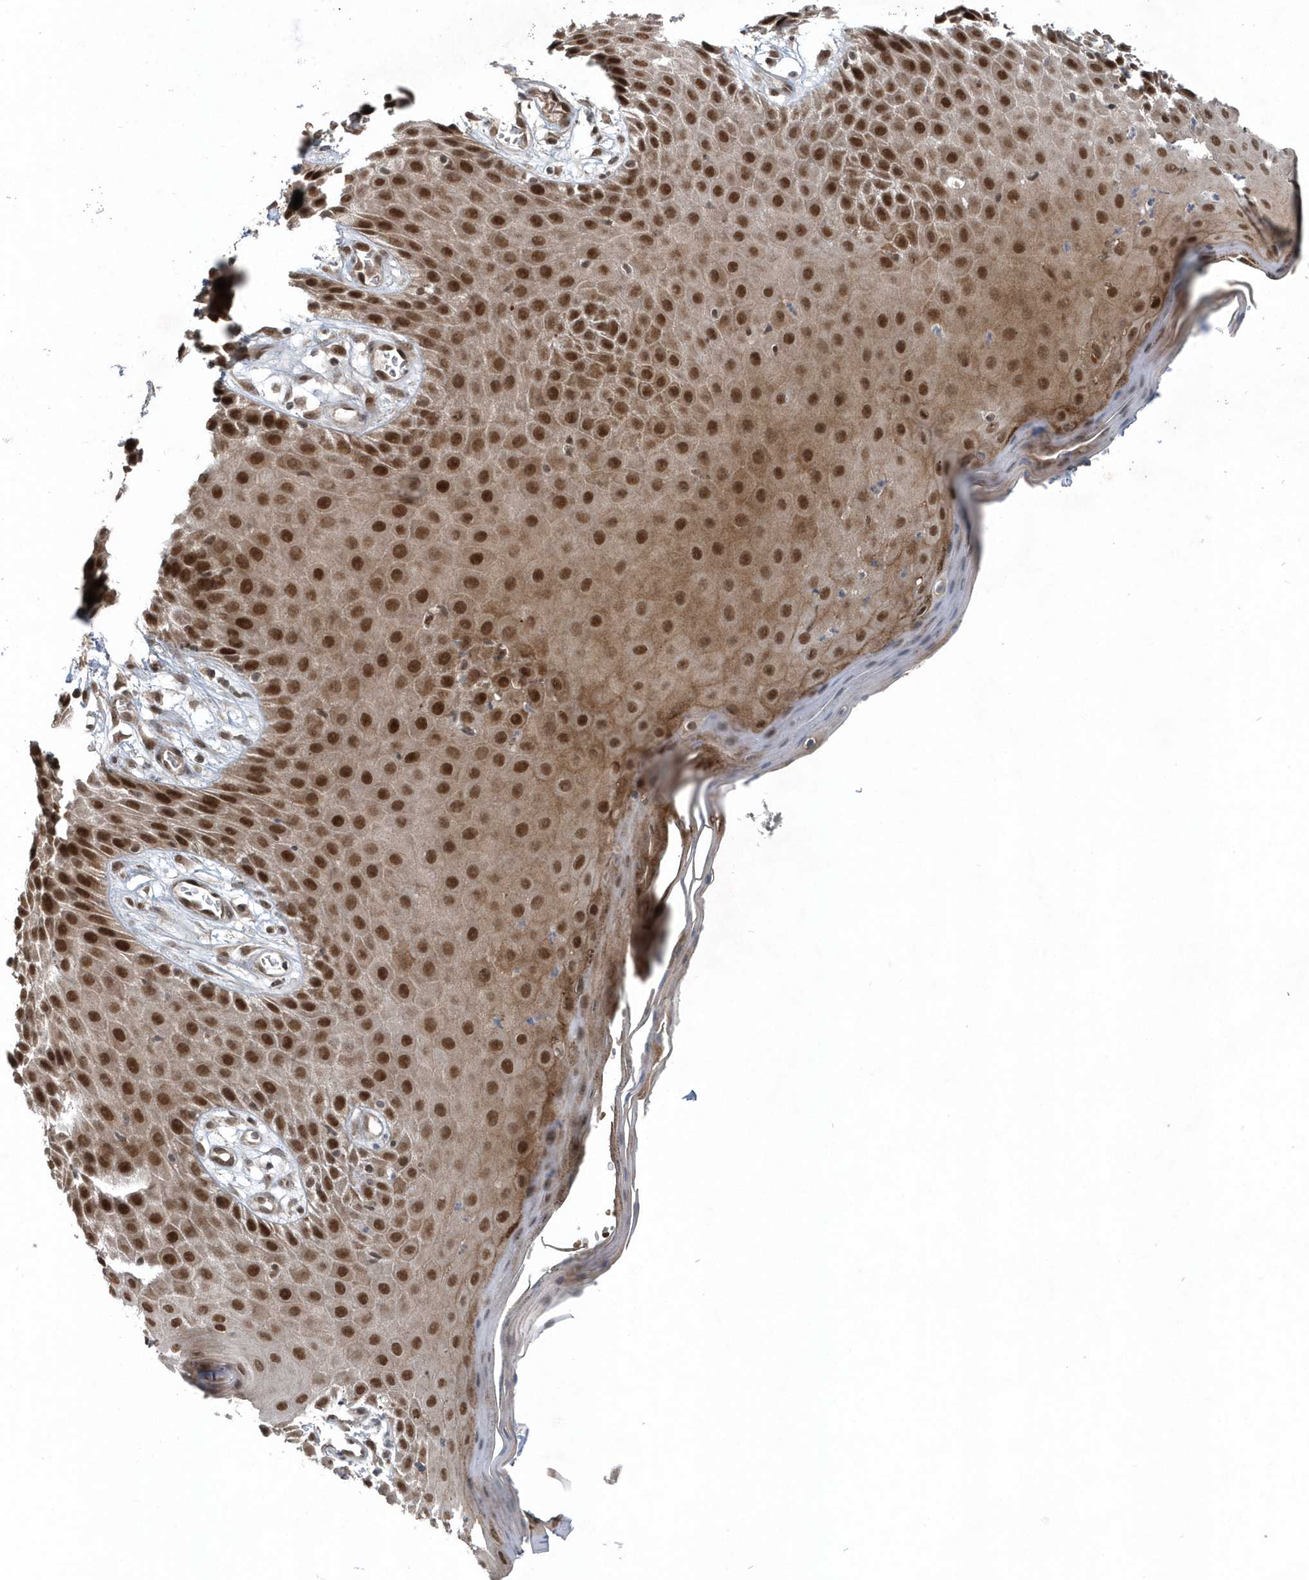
{"staining": {"intensity": "strong", "quantity": ">75%", "location": "nuclear"}, "tissue": "skin", "cell_type": "Epidermal cells", "image_type": "normal", "snomed": [{"axis": "morphology", "description": "Normal tissue, NOS"}, {"axis": "topography", "description": "Vulva"}], "caption": "Immunohistochemistry (IHC) micrograph of benign skin: skin stained using IHC reveals high levels of strong protein expression localized specifically in the nuclear of epidermal cells, appearing as a nuclear brown color.", "gene": "QTRT2", "patient": {"sex": "female", "age": 68}}